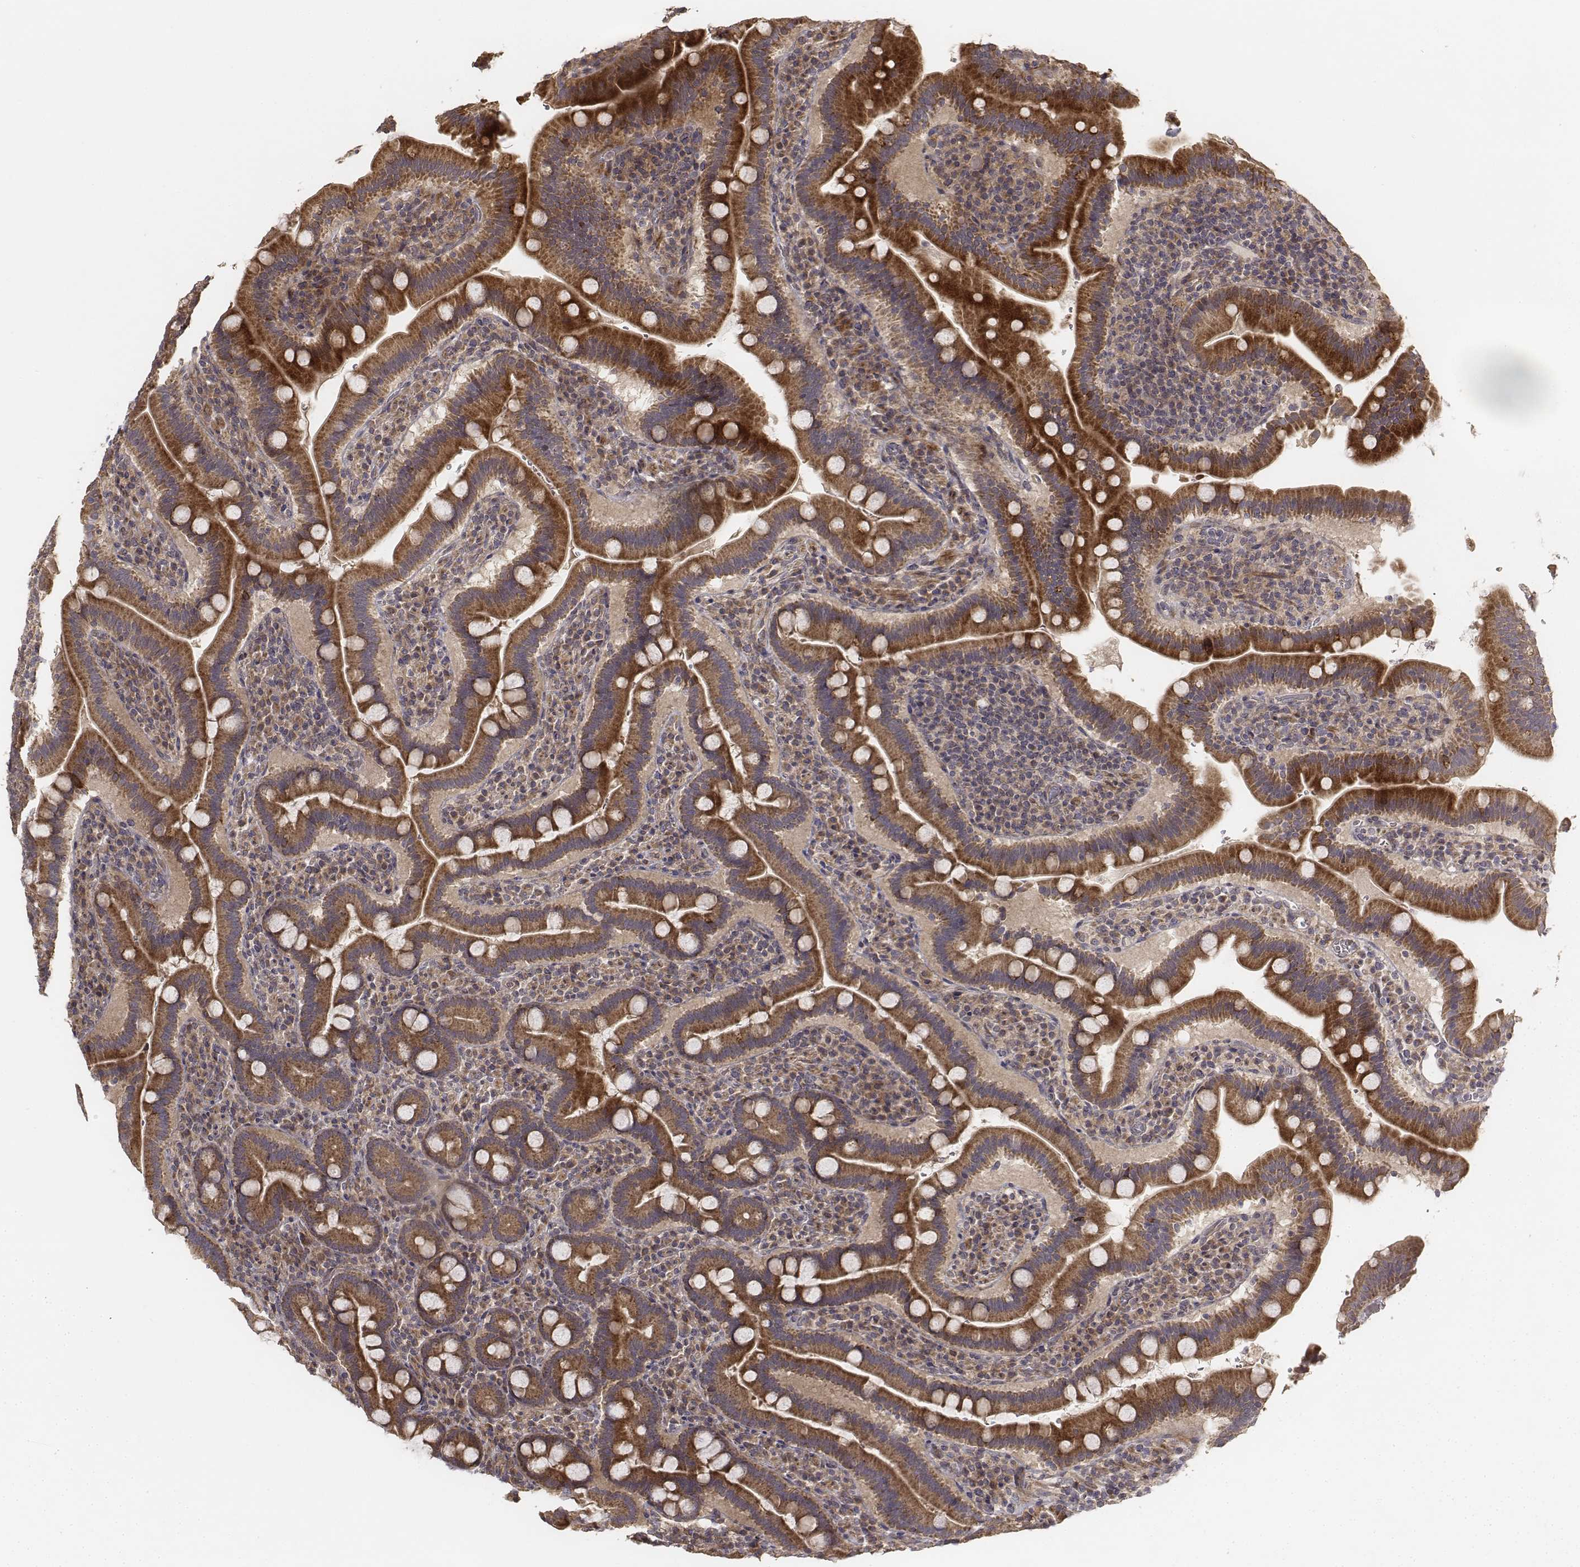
{"staining": {"intensity": "moderate", "quantity": ">75%", "location": "cytoplasmic/membranous"}, "tissue": "small intestine", "cell_type": "Glandular cells", "image_type": "normal", "snomed": [{"axis": "morphology", "description": "Normal tissue, NOS"}, {"axis": "topography", "description": "Small intestine"}], "caption": "Glandular cells reveal medium levels of moderate cytoplasmic/membranous staining in about >75% of cells in normal human small intestine.", "gene": "FBXO21", "patient": {"sex": "male", "age": 26}}